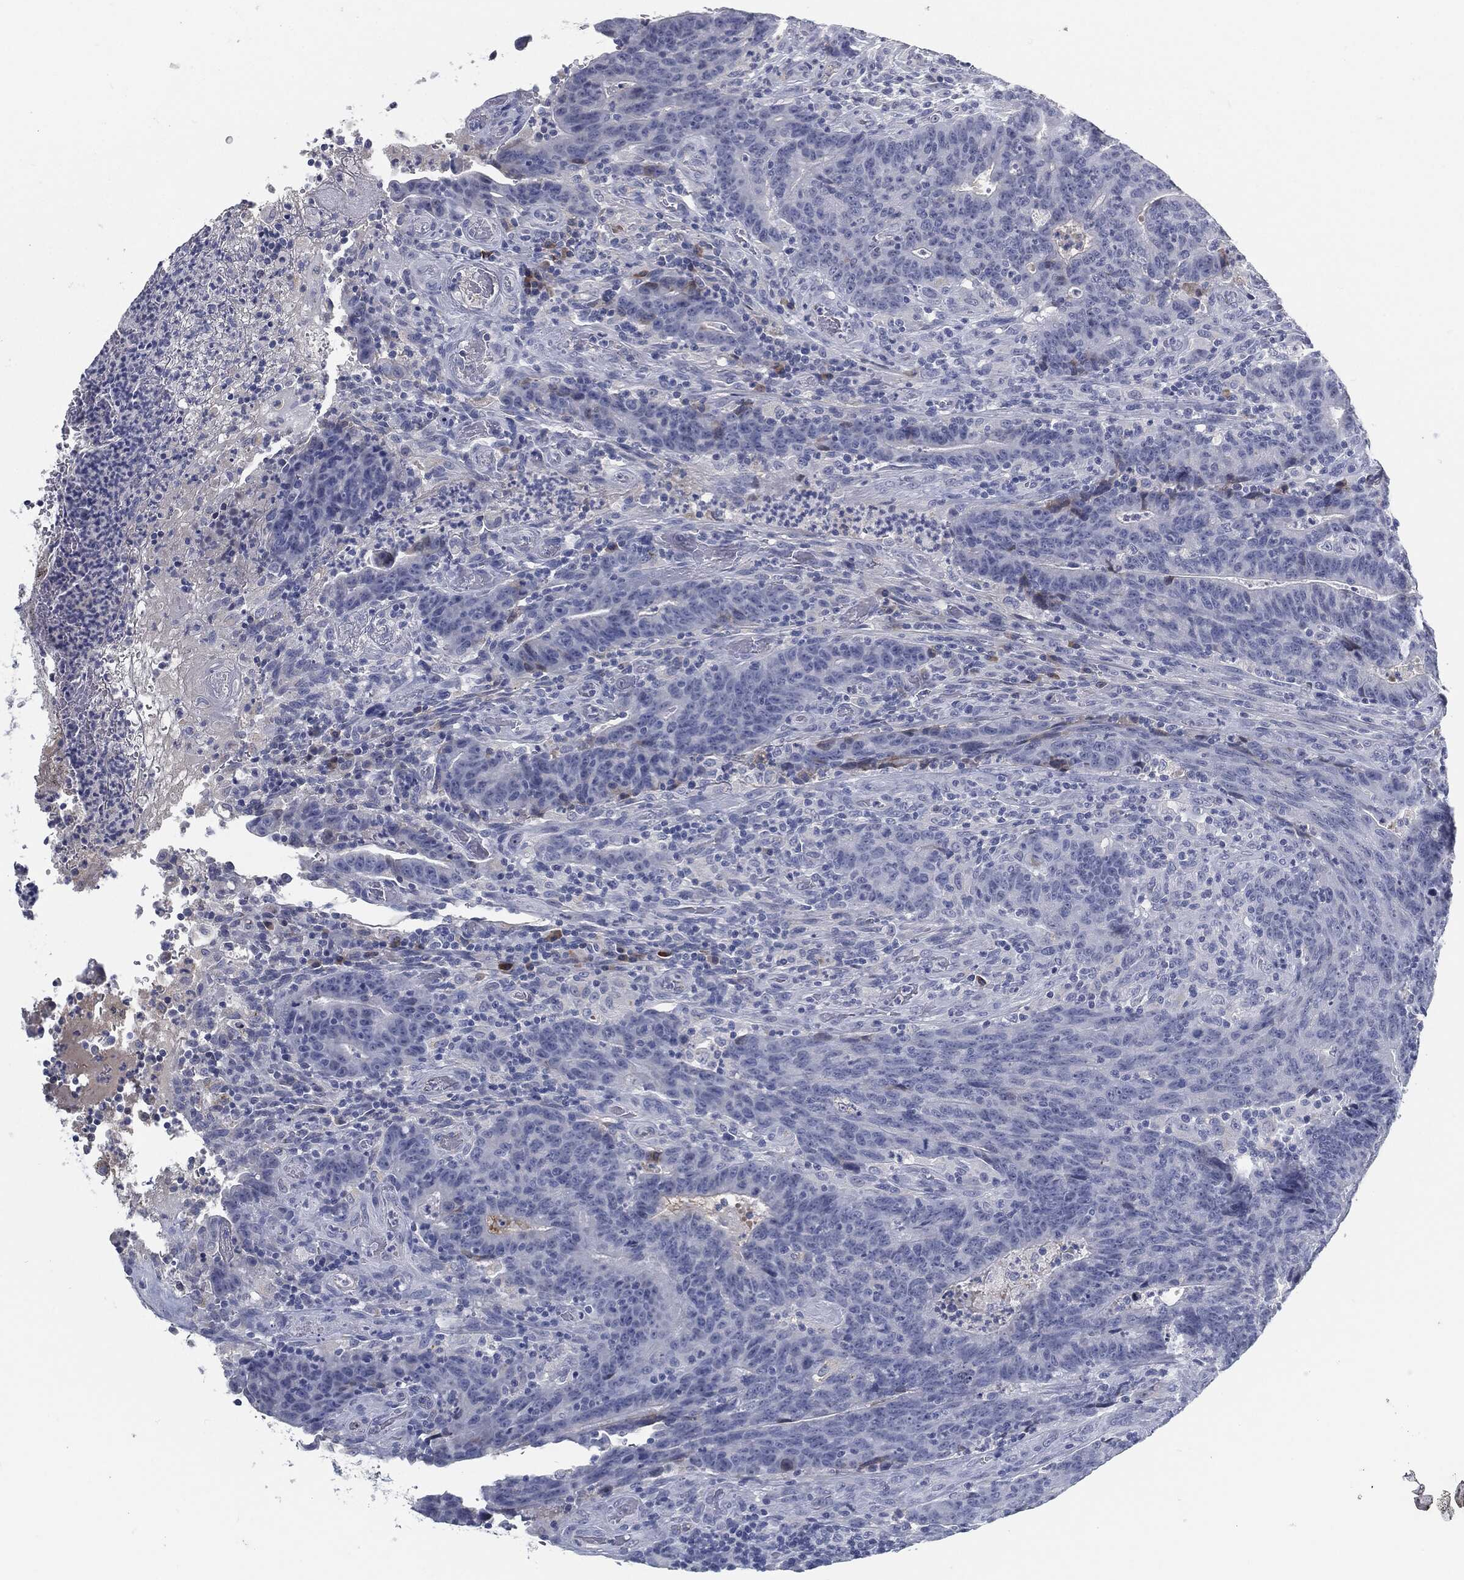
{"staining": {"intensity": "negative", "quantity": "none", "location": "none"}, "tissue": "colorectal cancer", "cell_type": "Tumor cells", "image_type": "cancer", "snomed": [{"axis": "morphology", "description": "Adenocarcinoma, NOS"}, {"axis": "topography", "description": "Colon"}], "caption": "The immunohistochemistry photomicrograph has no significant staining in tumor cells of colorectal cancer (adenocarcinoma) tissue. The staining is performed using DAB (3,3'-diaminobenzidine) brown chromogen with nuclei counter-stained in using hematoxylin.", "gene": "MST1", "patient": {"sex": "female", "age": 75}}